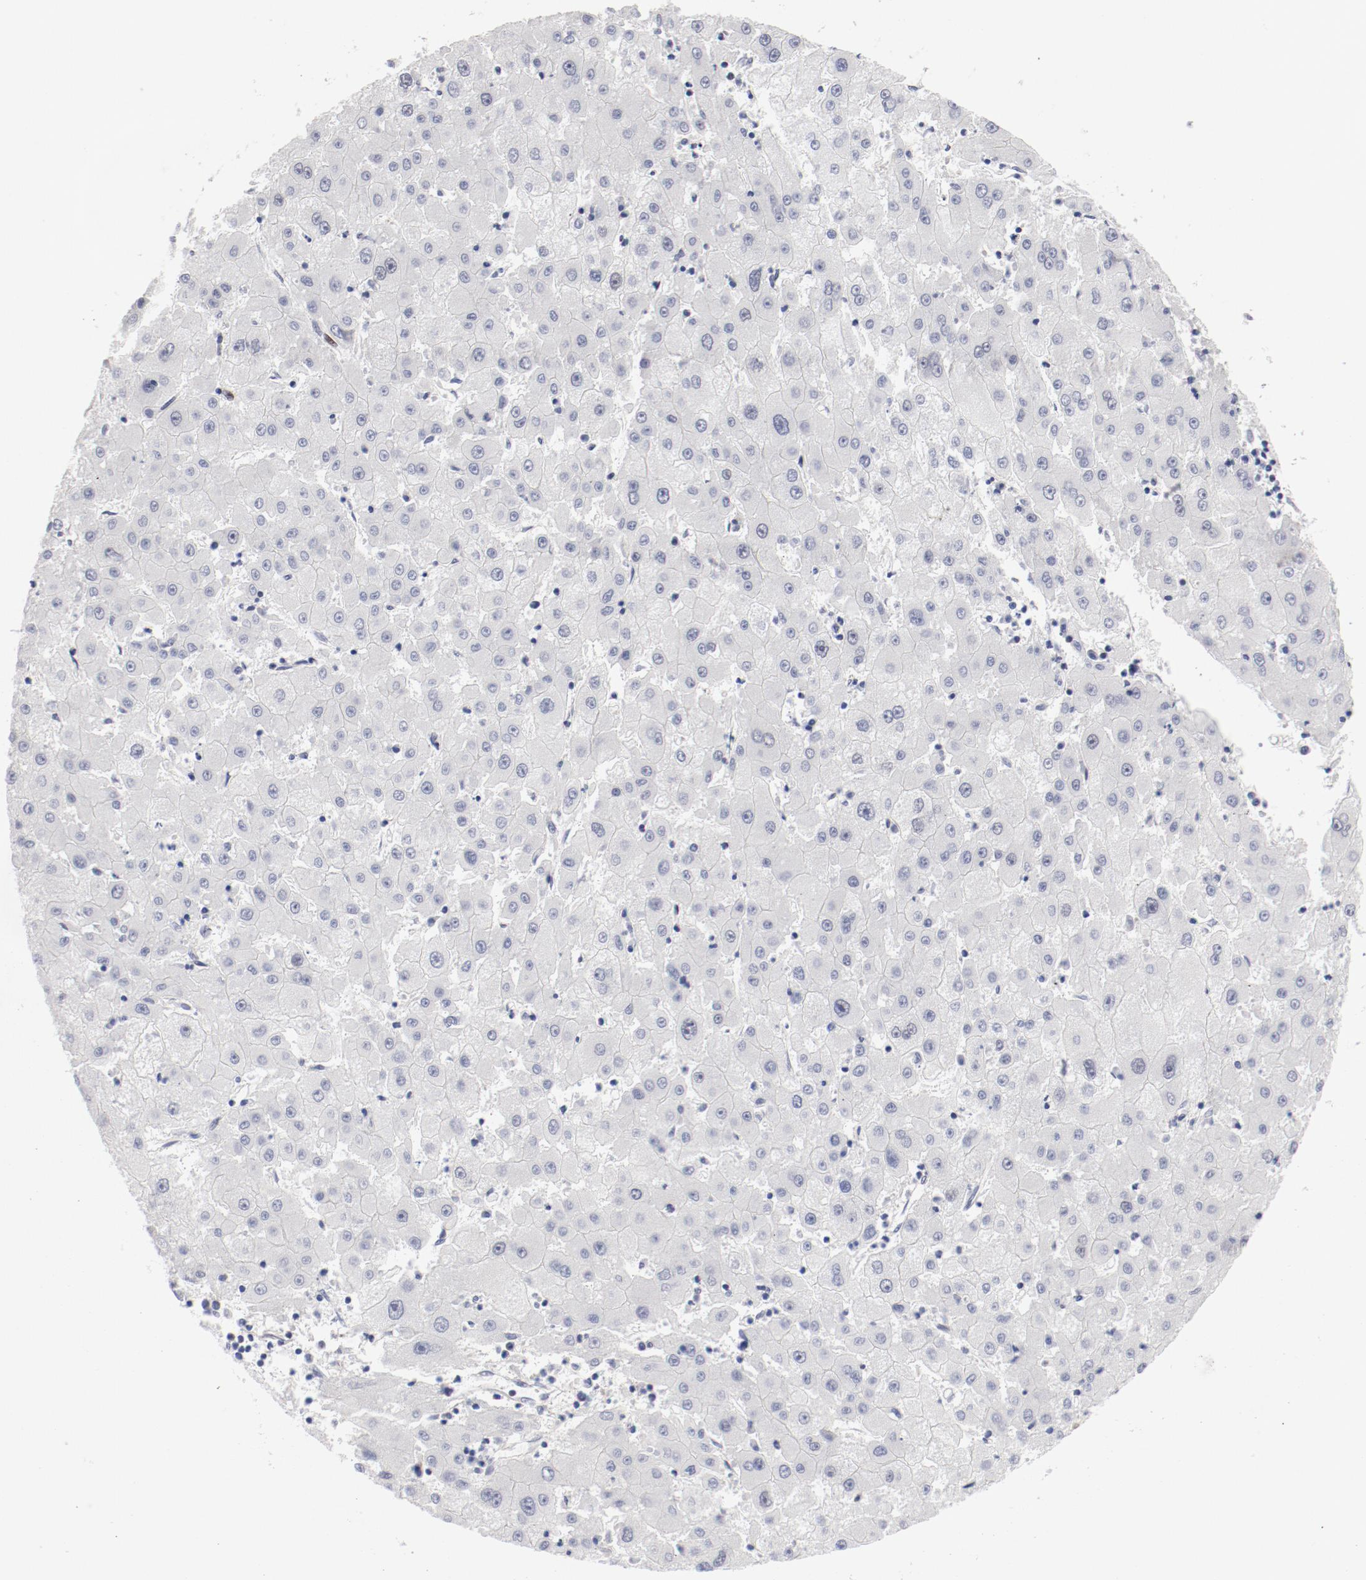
{"staining": {"intensity": "negative", "quantity": "none", "location": "none"}, "tissue": "liver cancer", "cell_type": "Tumor cells", "image_type": "cancer", "snomed": [{"axis": "morphology", "description": "Carcinoma, Hepatocellular, NOS"}, {"axis": "topography", "description": "Liver"}], "caption": "Immunohistochemistry micrograph of human liver hepatocellular carcinoma stained for a protein (brown), which reveals no positivity in tumor cells.", "gene": "FSCB", "patient": {"sex": "male", "age": 72}}